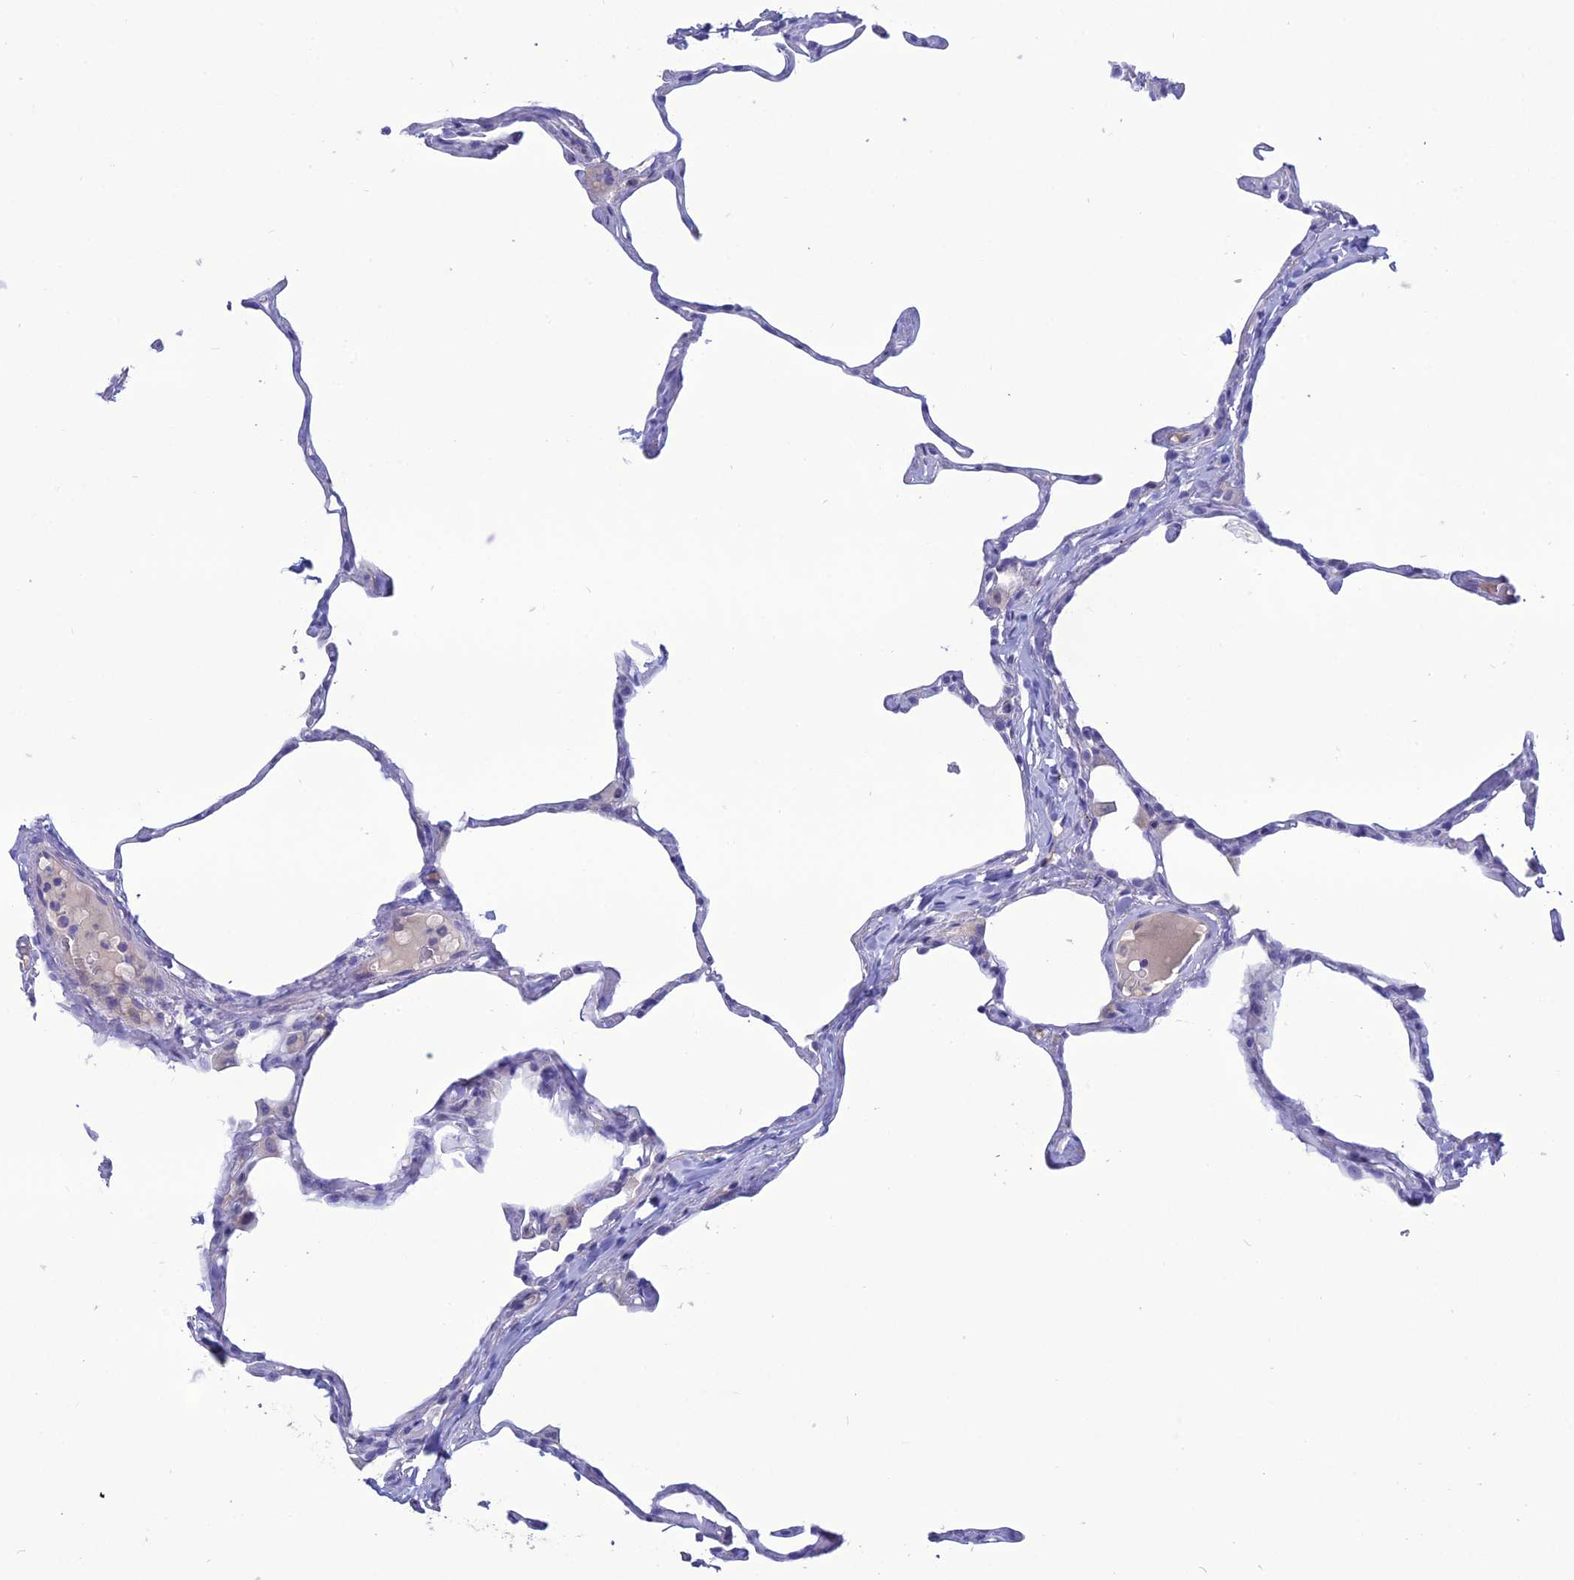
{"staining": {"intensity": "negative", "quantity": "none", "location": "none"}, "tissue": "lung", "cell_type": "Alveolar cells", "image_type": "normal", "snomed": [{"axis": "morphology", "description": "Normal tissue, NOS"}, {"axis": "topography", "description": "Lung"}], "caption": "A high-resolution micrograph shows immunohistochemistry (IHC) staining of normal lung, which exhibits no significant expression in alveolar cells. (Immunohistochemistry (ihc), brightfield microscopy, high magnification).", "gene": "OR56B1", "patient": {"sex": "male", "age": 65}}